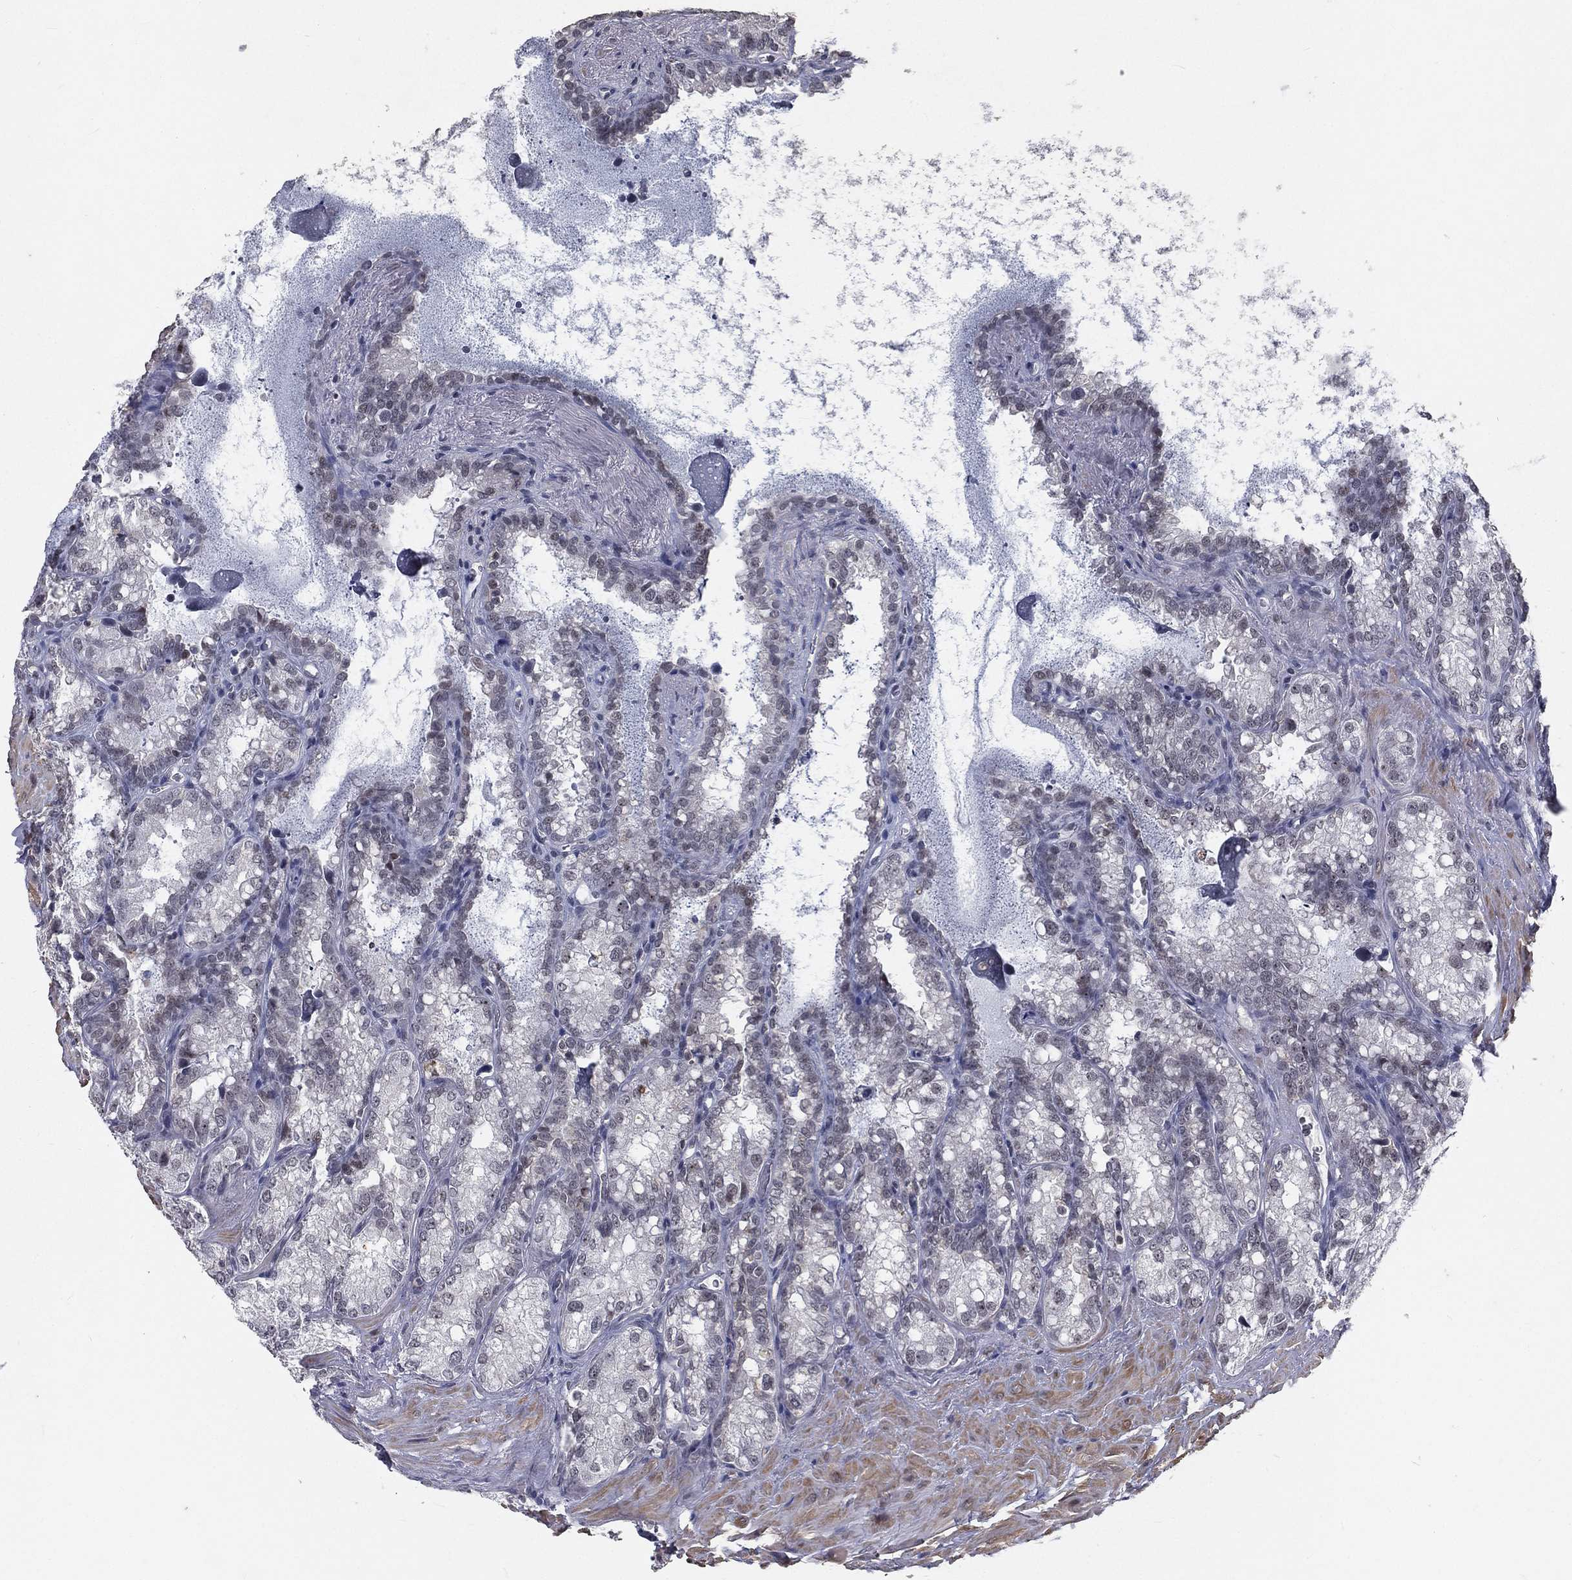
{"staining": {"intensity": "moderate", "quantity": "<25%", "location": "nuclear"}, "tissue": "seminal vesicle", "cell_type": "Glandular cells", "image_type": "normal", "snomed": [{"axis": "morphology", "description": "Normal tissue, NOS"}, {"axis": "topography", "description": "Seminal veicle"}], "caption": "Immunohistochemistry (IHC) micrograph of normal seminal vesicle: seminal vesicle stained using immunohistochemistry (IHC) shows low levels of moderate protein expression localized specifically in the nuclear of glandular cells, appearing as a nuclear brown color.", "gene": "MORC2", "patient": {"sex": "male", "age": 68}}